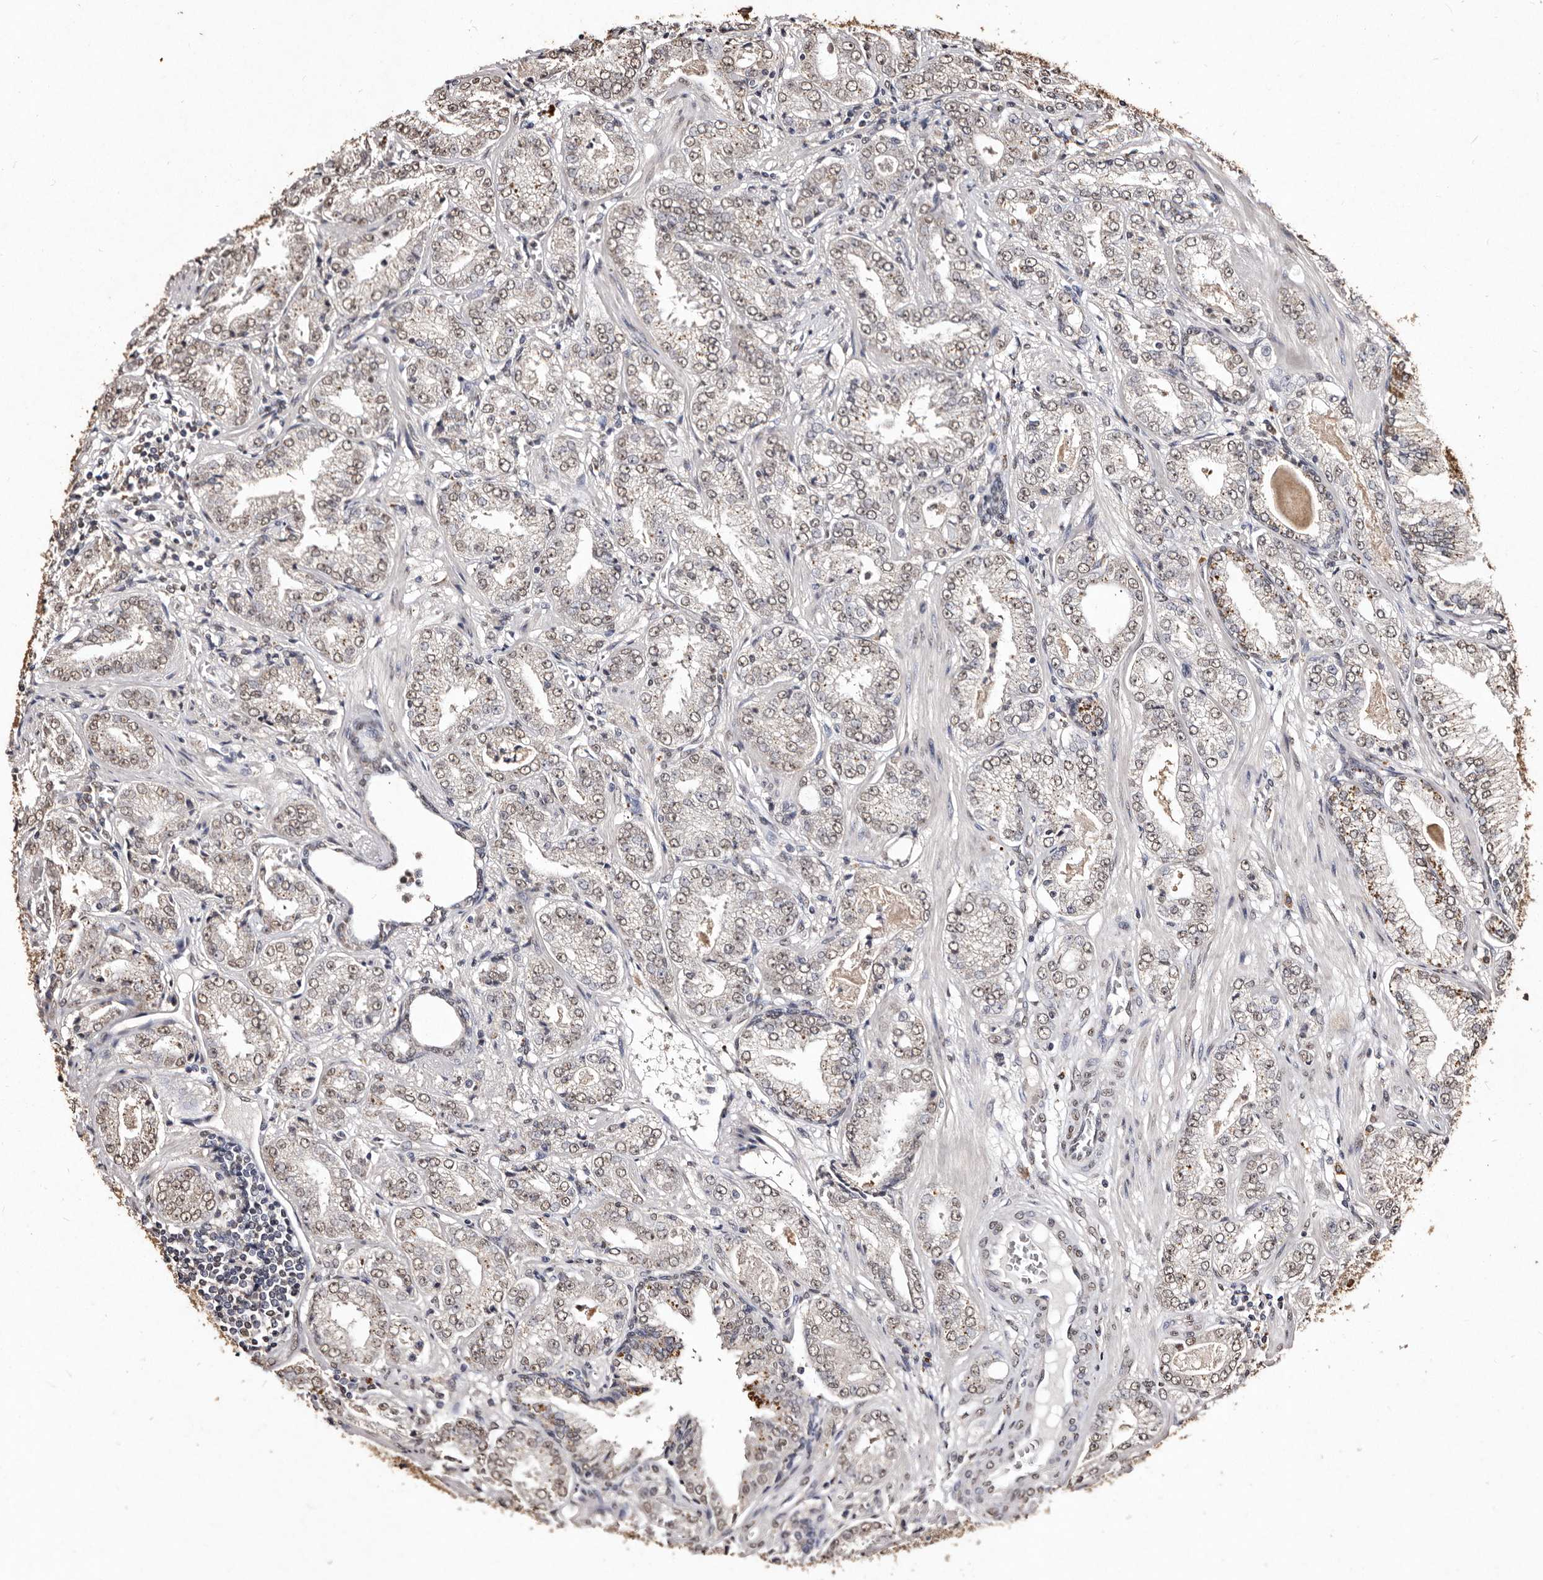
{"staining": {"intensity": "weak", "quantity": "25%-75%", "location": "nuclear"}, "tissue": "prostate cancer", "cell_type": "Tumor cells", "image_type": "cancer", "snomed": [{"axis": "morphology", "description": "Adenocarcinoma, High grade"}, {"axis": "topography", "description": "Prostate"}], "caption": "Prostate adenocarcinoma (high-grade) tissue displays weak nuclear expression in about 25%-75% of tumor cells", "gene": "ERBB4", "patient": {"sex": "male", "age": 71}}